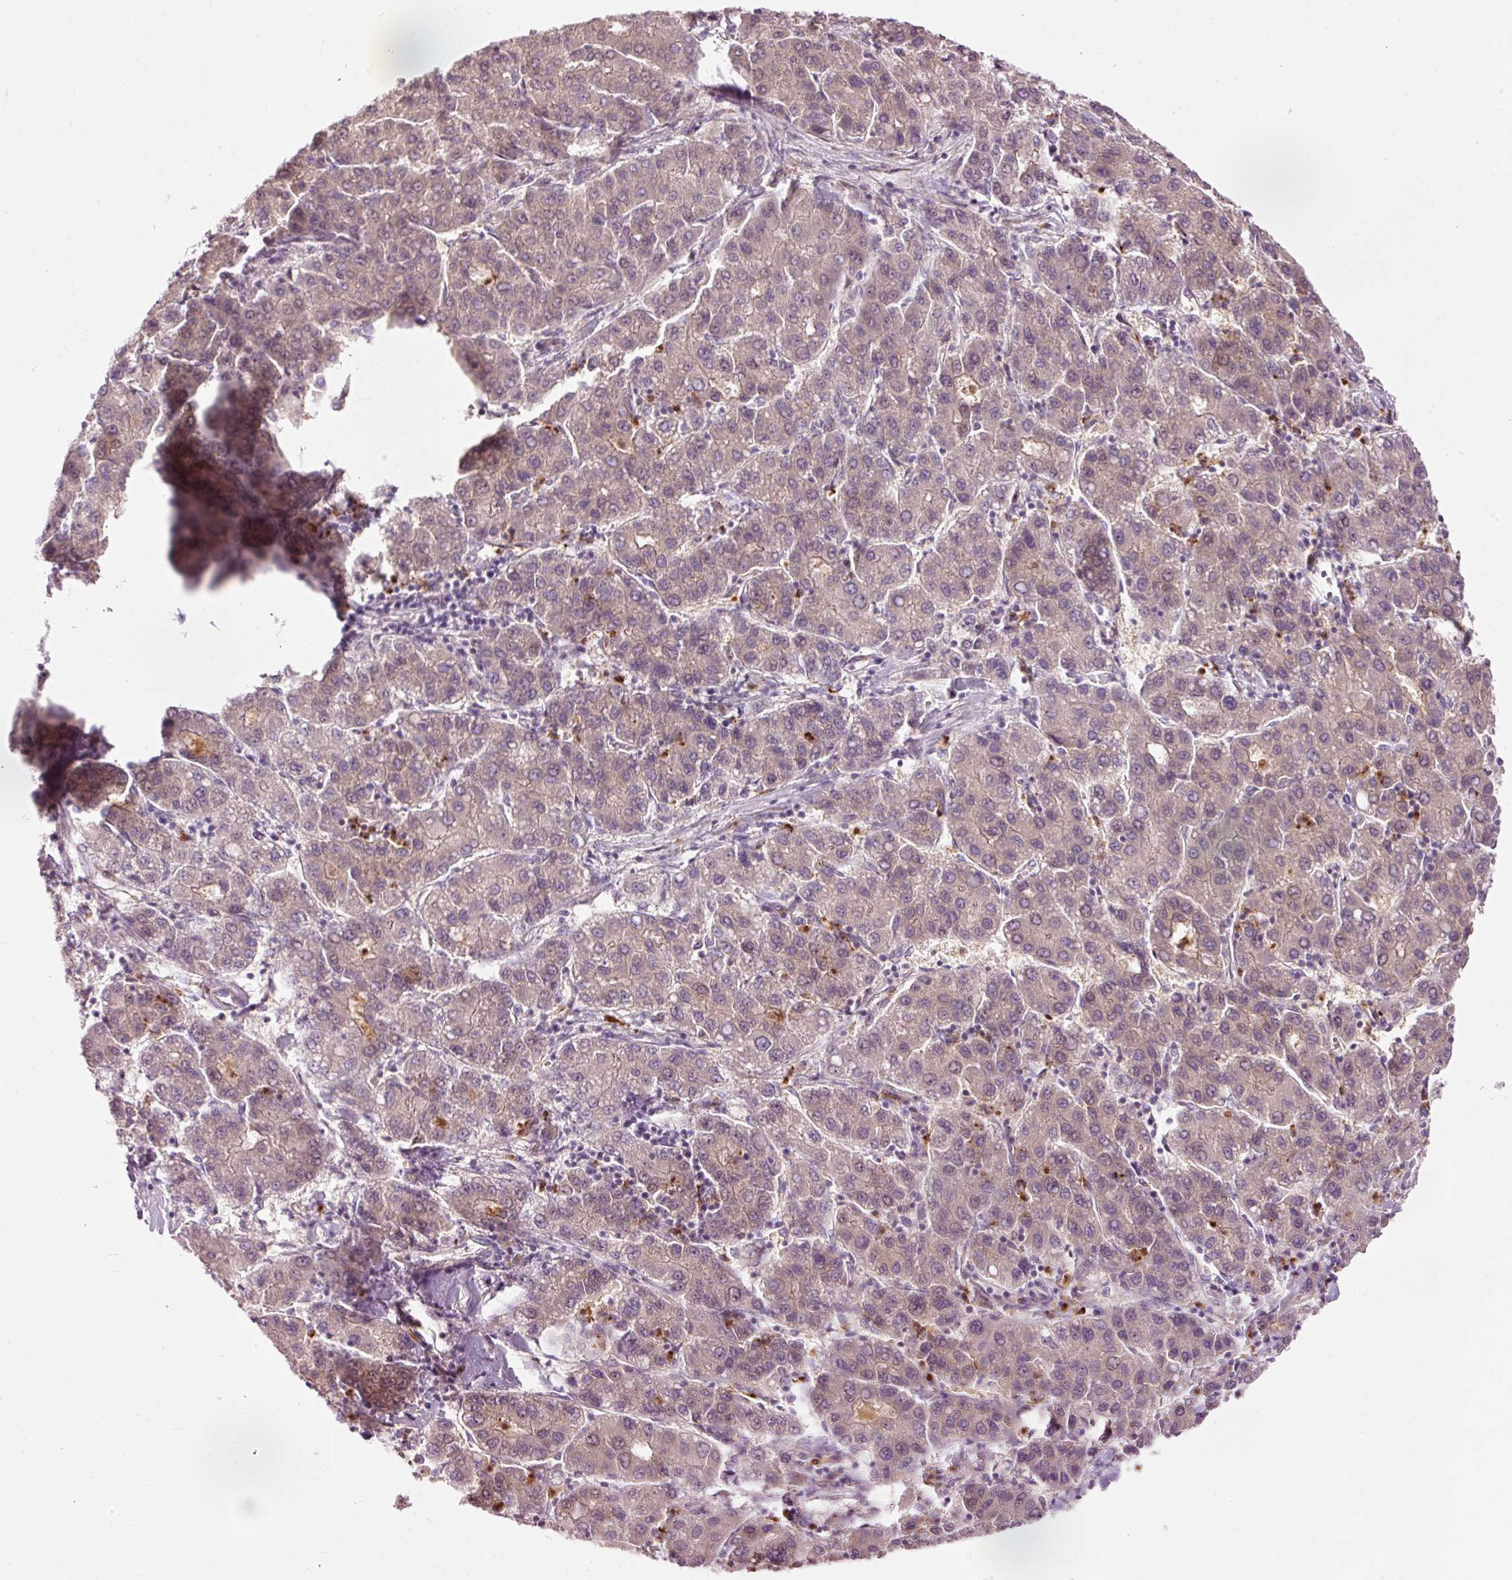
{"staining": {"intensity": "weak", "quantity": "25%-75%", "location": "cytoplasmic/membranous"}, "tissue": "liver cancer", "cell_type": "Tumor cells", "image_type": "cancer", "snomed": [{"axis": "morphology", "description": "Carcinoma, Hepatocellular, NOS"}, {"axis": "topography", "description": "Liver"}], "caption": "Hepatocellular carcinoma (liver) was stained to show a protein in brown. There is low levels of weak cytoplasmic/membranous staining in approximately 25%-75% of tumor cells. The staining was performed using DAB, with brown indicating positive protein expression. Nuclei are stained blue with hematoxylin.", "gene": "PRDX5", "patient": {"sex": "male", "age": 65}}